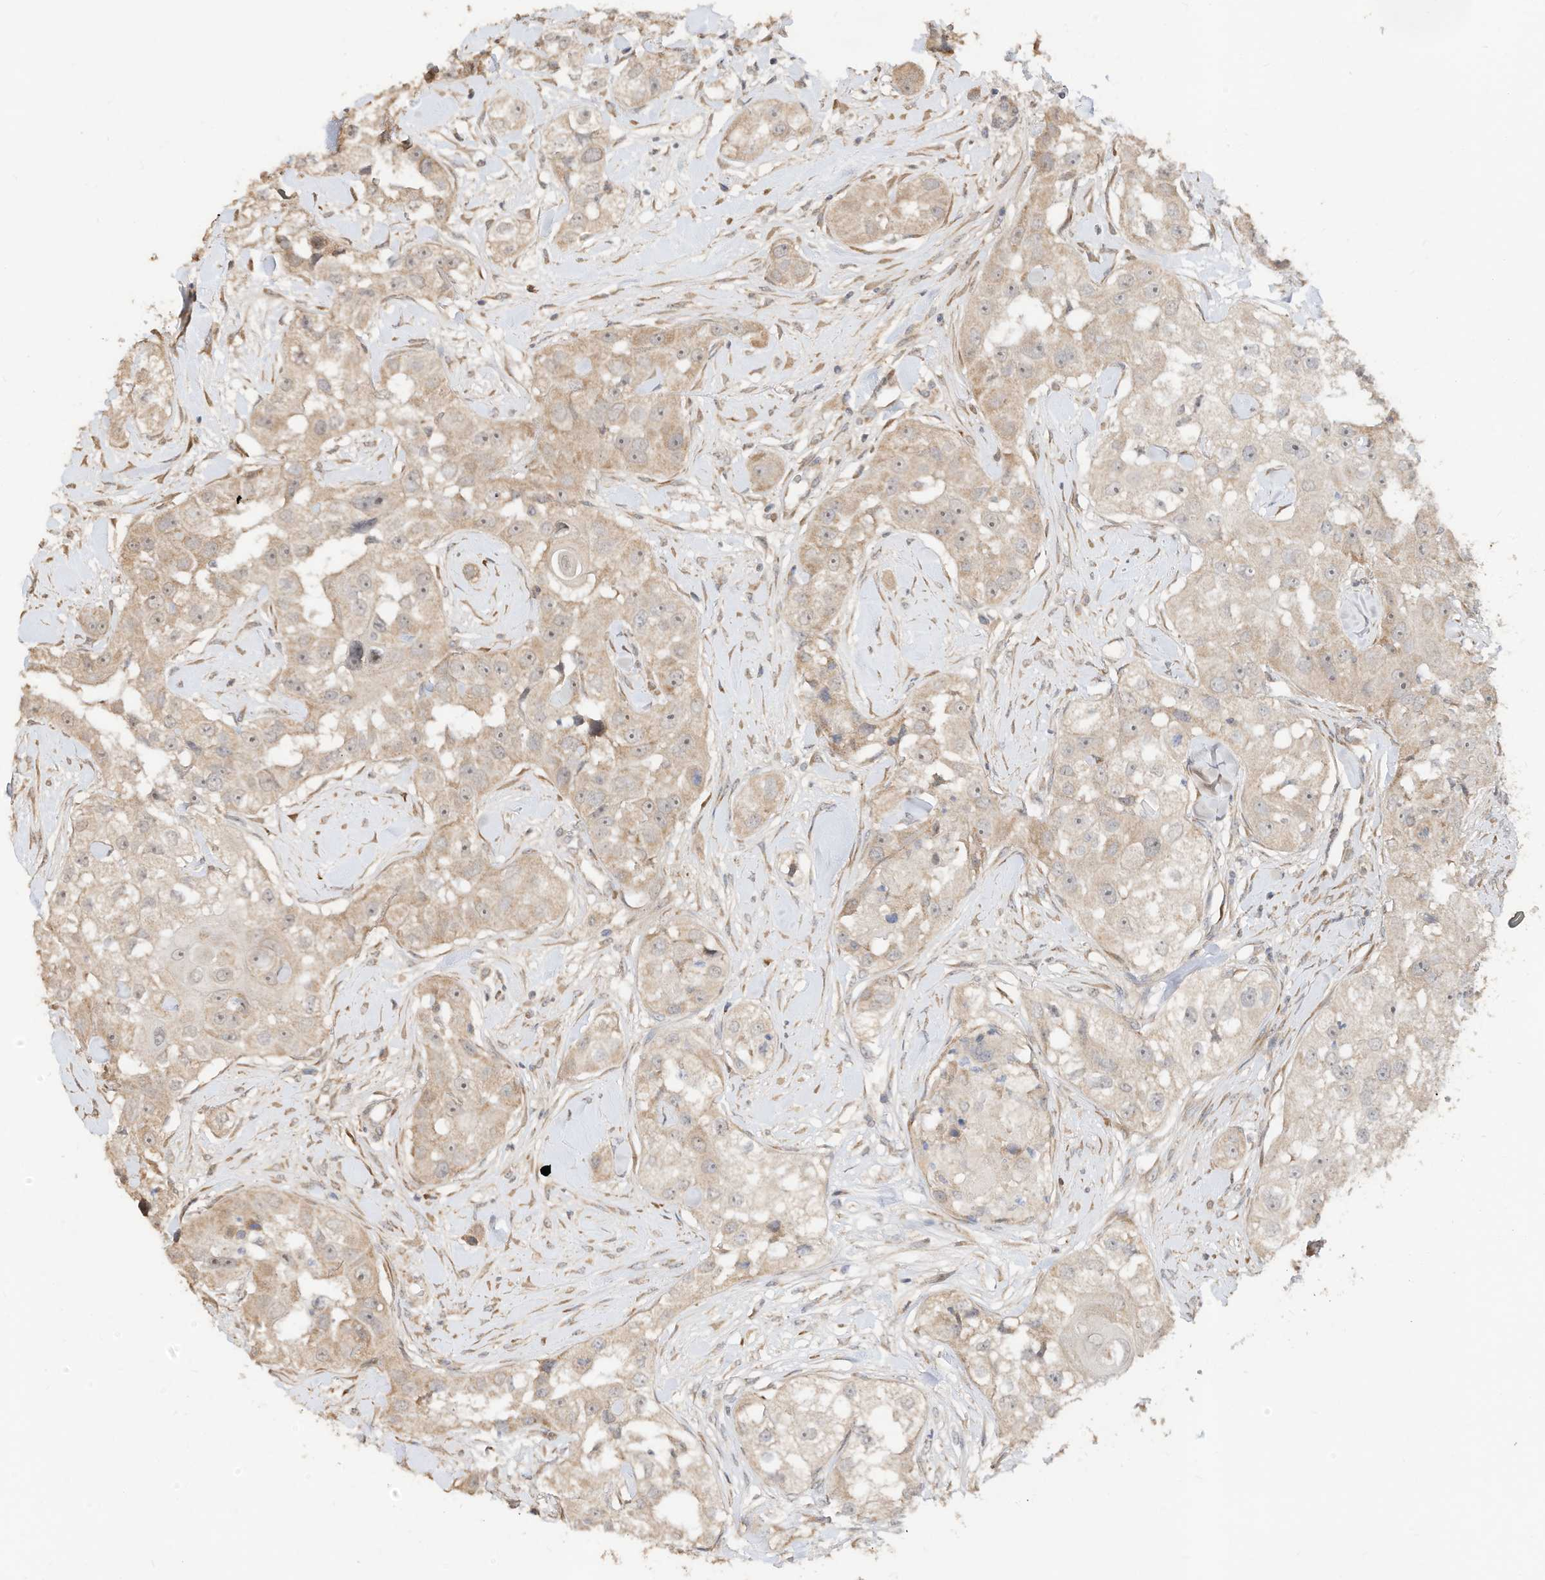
{"staining": {"intensity": "weak", "quantity": "25%-75%", "location": "cytoplasmic/membranous"}, "tissue": "head and neck cancer", "cell_type": "Tumor cells", "image_type": "cancer", "snomed": [{"axis": "morphology", "description": "Normal tissue, NOS"}, {"axis": "morphology", "description": "Squamous cell carcinoma, NOS"}, {"axis": "topography", "description": "Skeletal muscle"}, {"axis": "topography", "description": "Head-Neck"}], "caption": "A brown stain labels weak cytoplasmic/membranous staining of a protein in head and neck cancer (squamous cell carcinoma) tumor cells.", "gene": "CAGE1", "patient": {"sex": "male", "age": 51}}